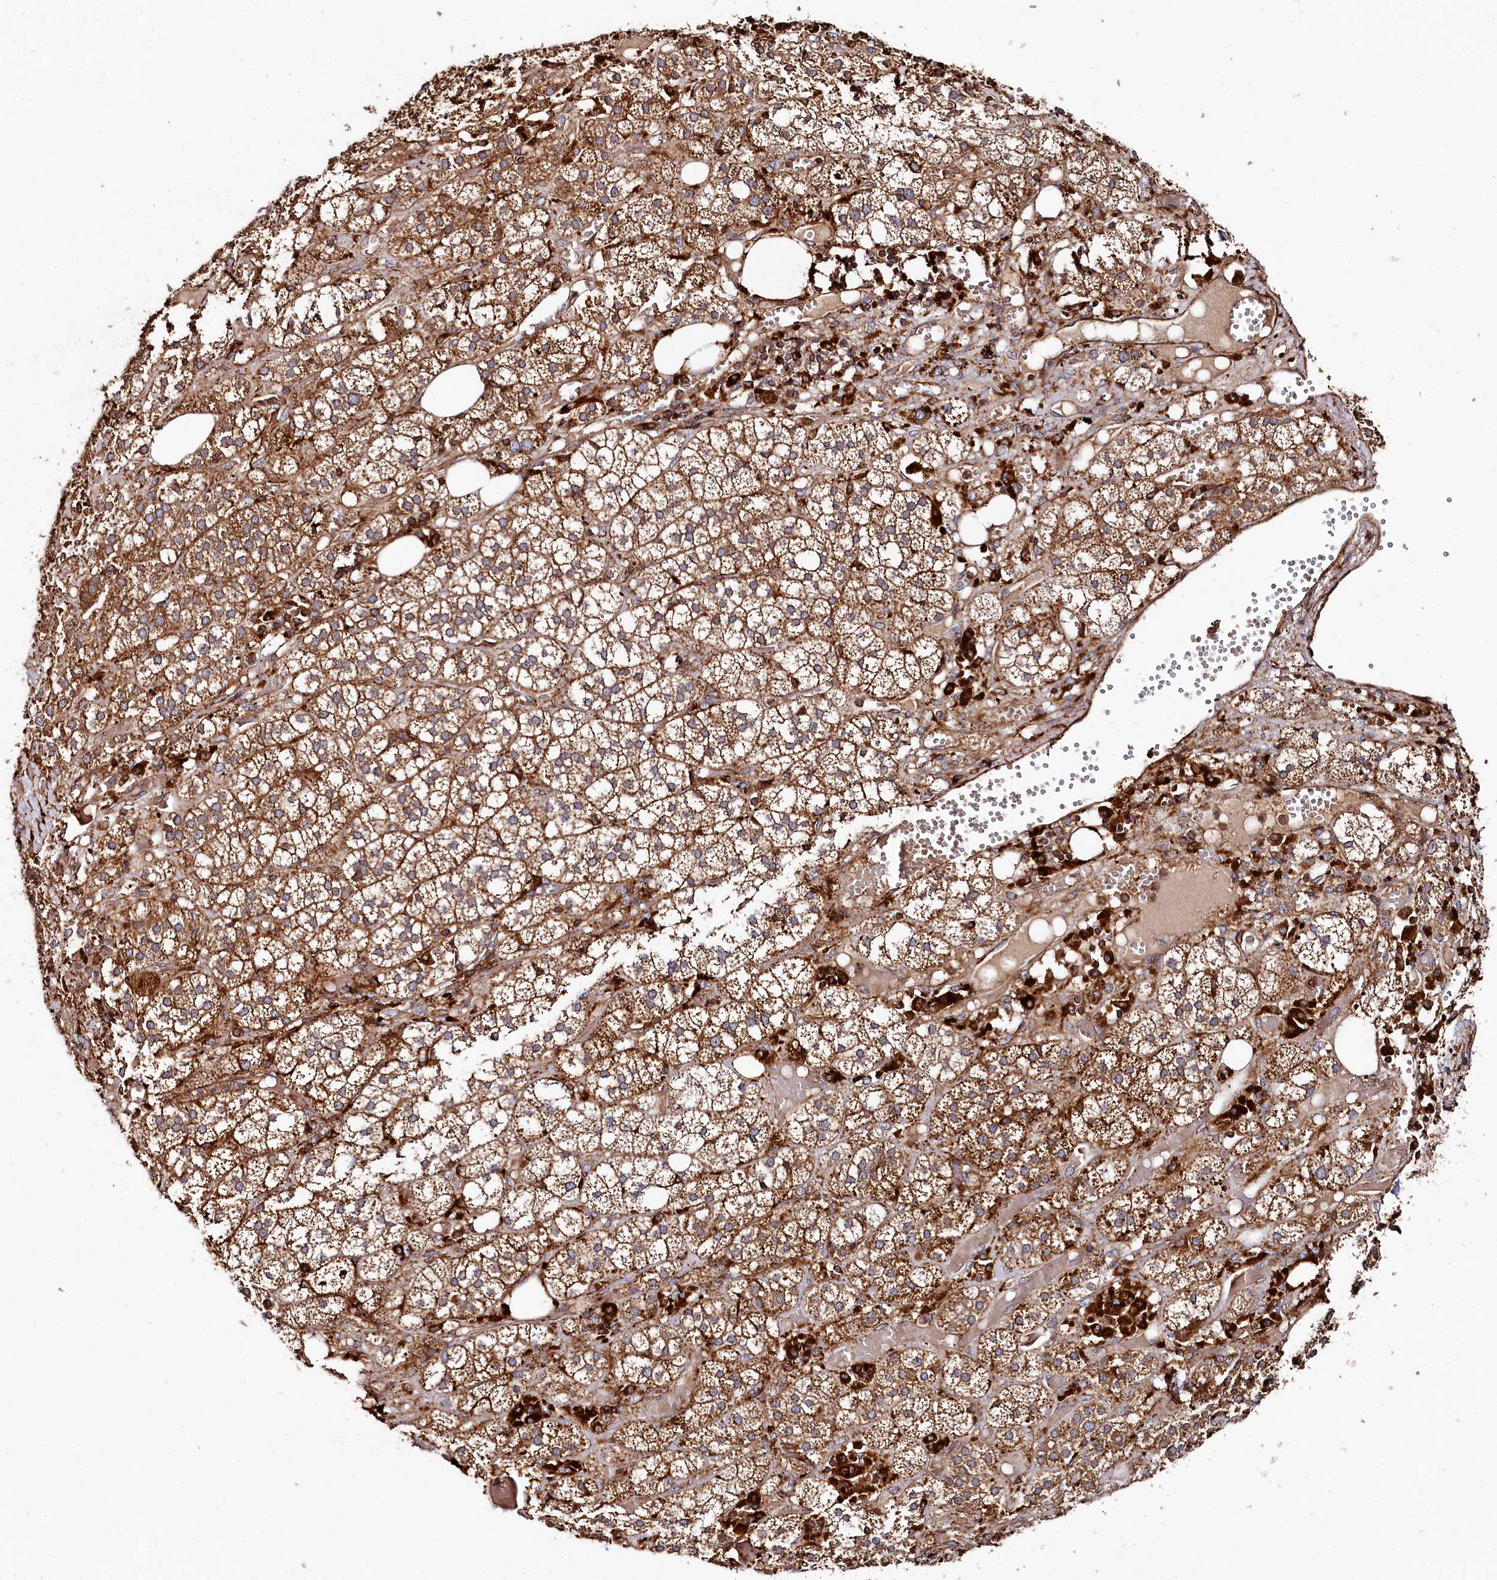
{"staining": {"intensity": "strong", "quantity": ">75%", "location": "cytoplasmic/membranous"}, "tissue": "adrenal gland", "cell_type": "Glandular cells", "image_type": "normal", "snomed": [{"axis": "morphology", "description": "Normal tissue, NOS"}, {"axis": "topography", "description": "Adrenal gland"}], "caption": "A histopathology image of human adrenal gland stained for a protein demonstrates strong cytoplasmic/membranous brown staining in glandular cells.", "gene": "WDR73", "patient": {"sex": "female", "age": 61}}